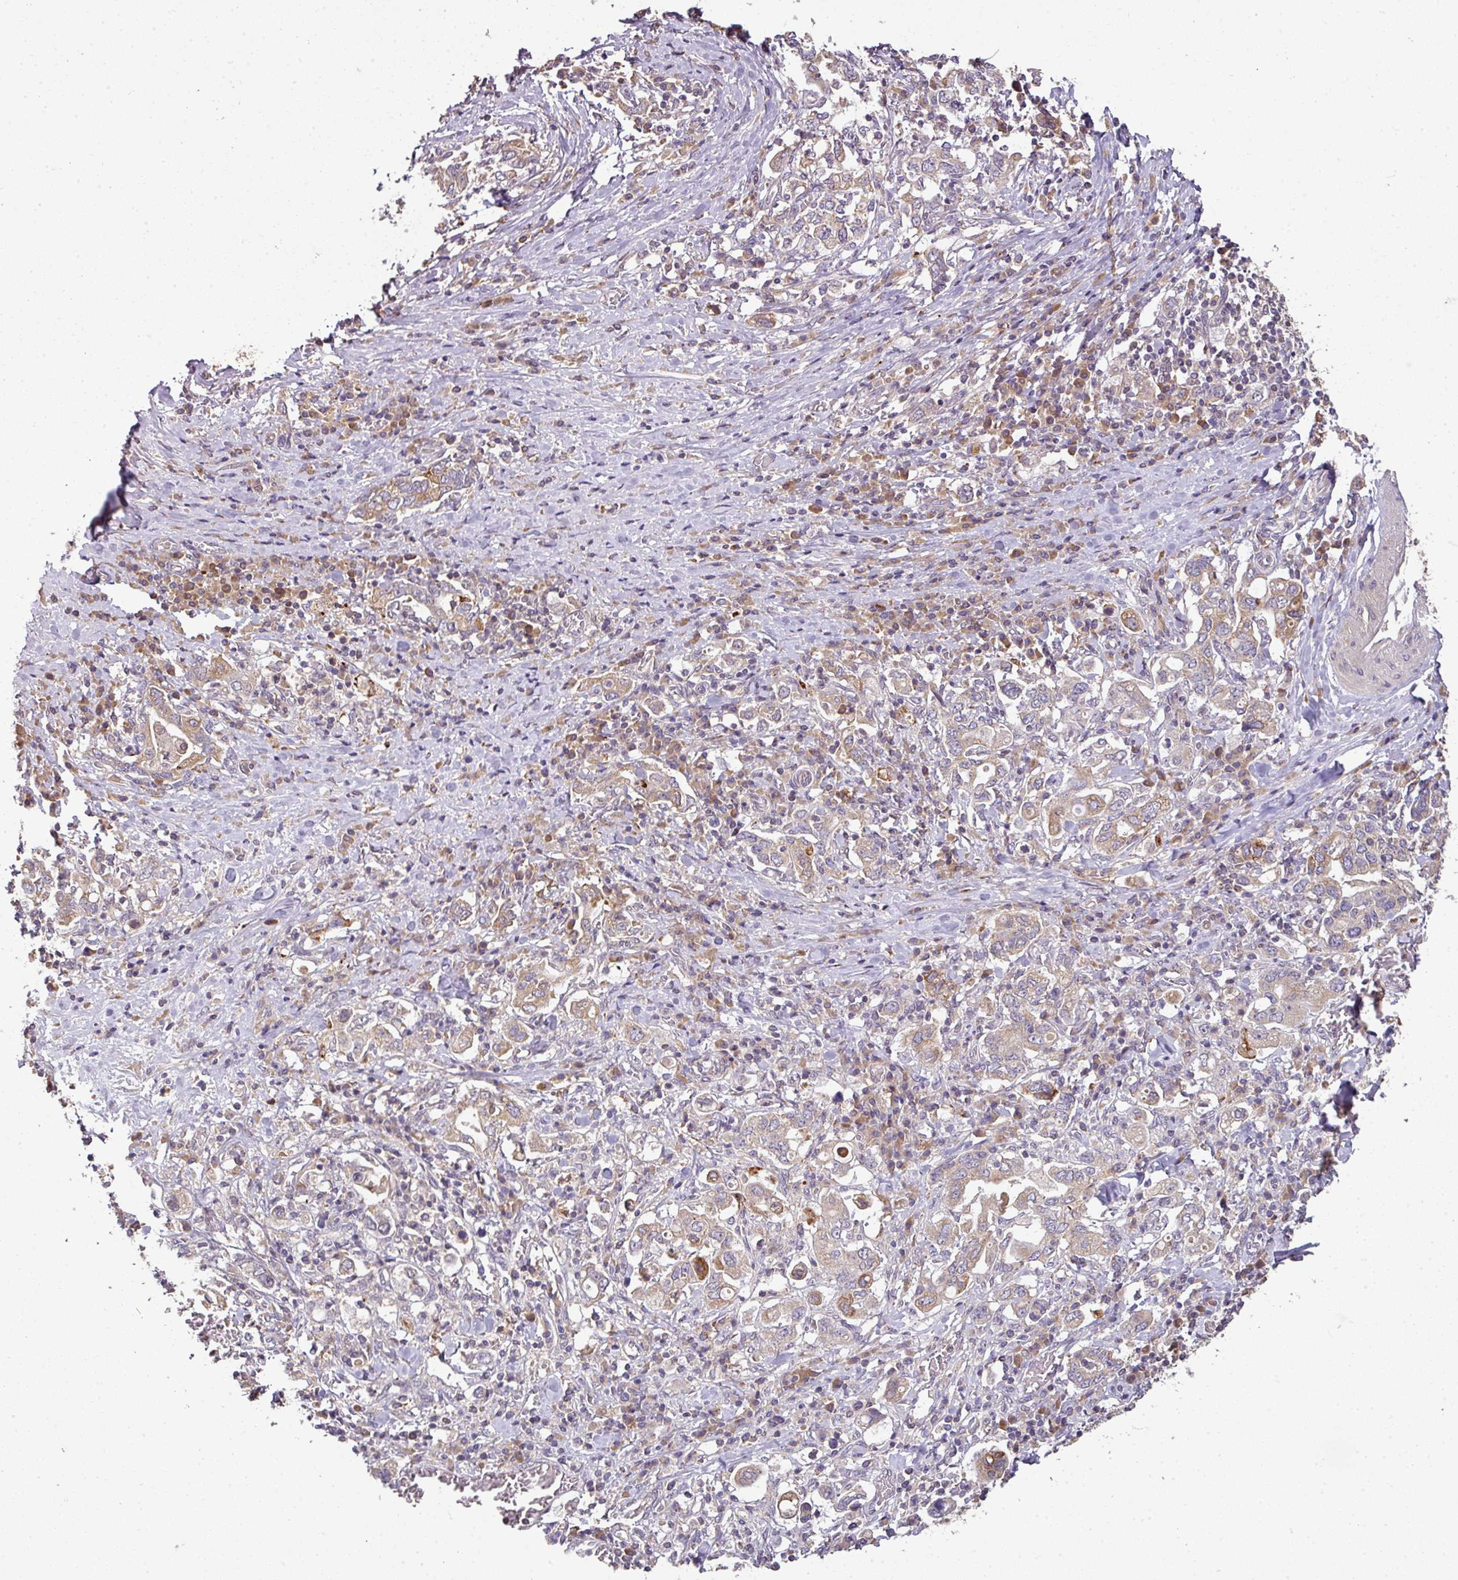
{"staining": {"intensity": "weak", "quantity": "25%-75%", "location": "cytoplasmic/membranous"}, "tissue": "stomach cancer", "cell_type": "Tumor cells", "image_type": "cancer", "snomed": [{"axis": "morphology", "description": "Adenocarcinoma, NOS"}, {"axis": "topography", "description": "Stomach, upper"}, {"axis": "topography", "description": "Stomach"}], "caption": "About 25%-75% of tumor cells in stomach cancer (adenocarcinoma) exhibit weak cytoplasmic/membranous protein staining as visualized by brown immunohistochemical staining.", "gene": "SPCS3", "patient": {"sex": "male", "age": 62}}